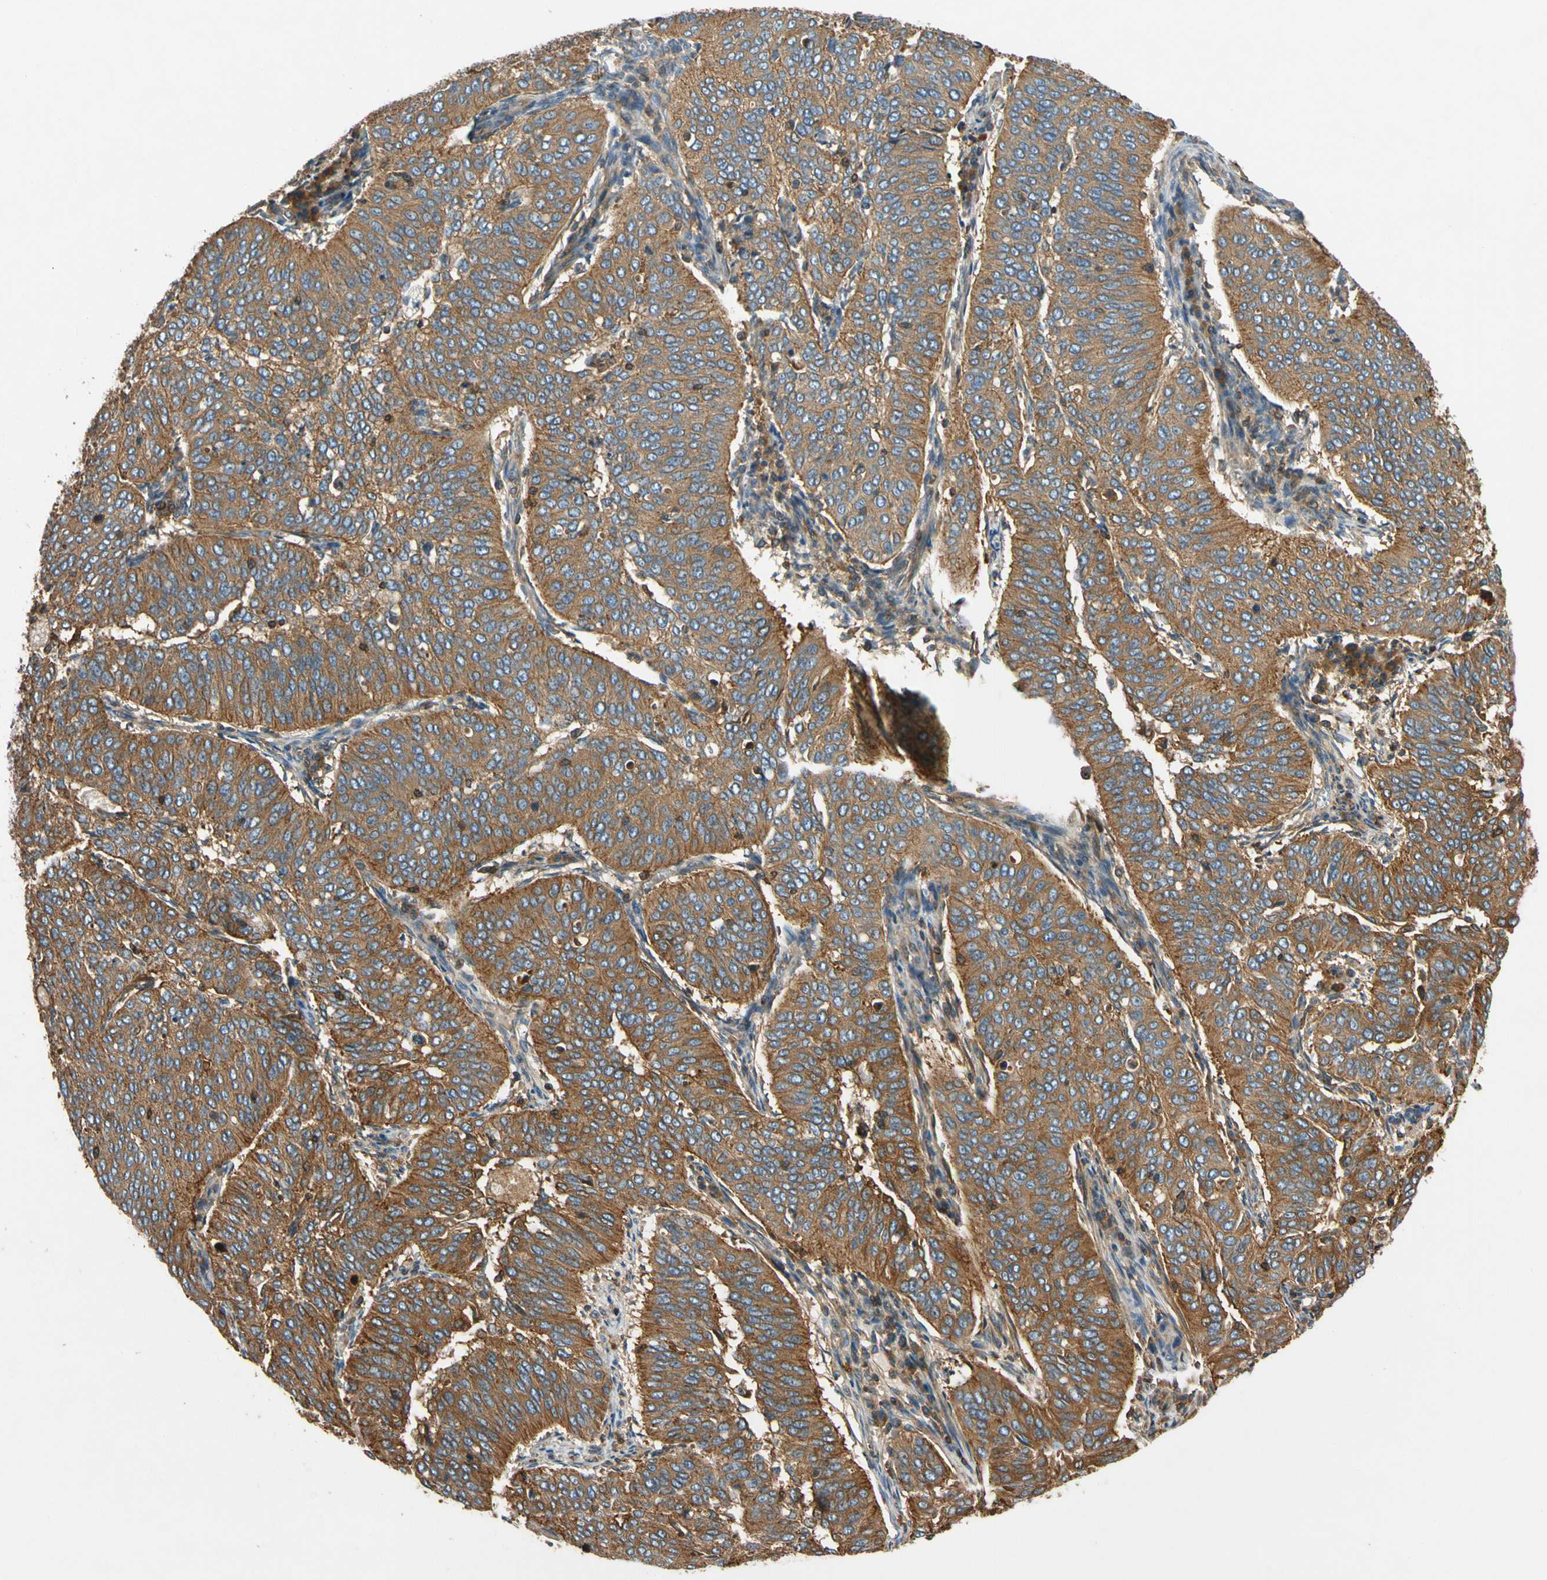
{"staining": {"intensity": "moderate", "quantity": ">75%", "location": "cytoplasmic/membranous"}, "tissue": "cervical cancer", "cell_type": "Tumor cells", "image_type": "cancer", "snomed": [{"axis": "morphology", "description": "Normal tissue, NOS"}, {"axis": "morphology", "description": "Squamous cell carcinoma, NOS"}, {"axis": "topography", "description": "Cervix"}], "caption": "The micrograph displays staining of cervical squamous cell carcinoma, revealing moderate cytoplasmic/membranous protein expression (brown color) within tumor cells.", "gene": "TCP11L1", "patient": {"sex": "female", "age": 39}}